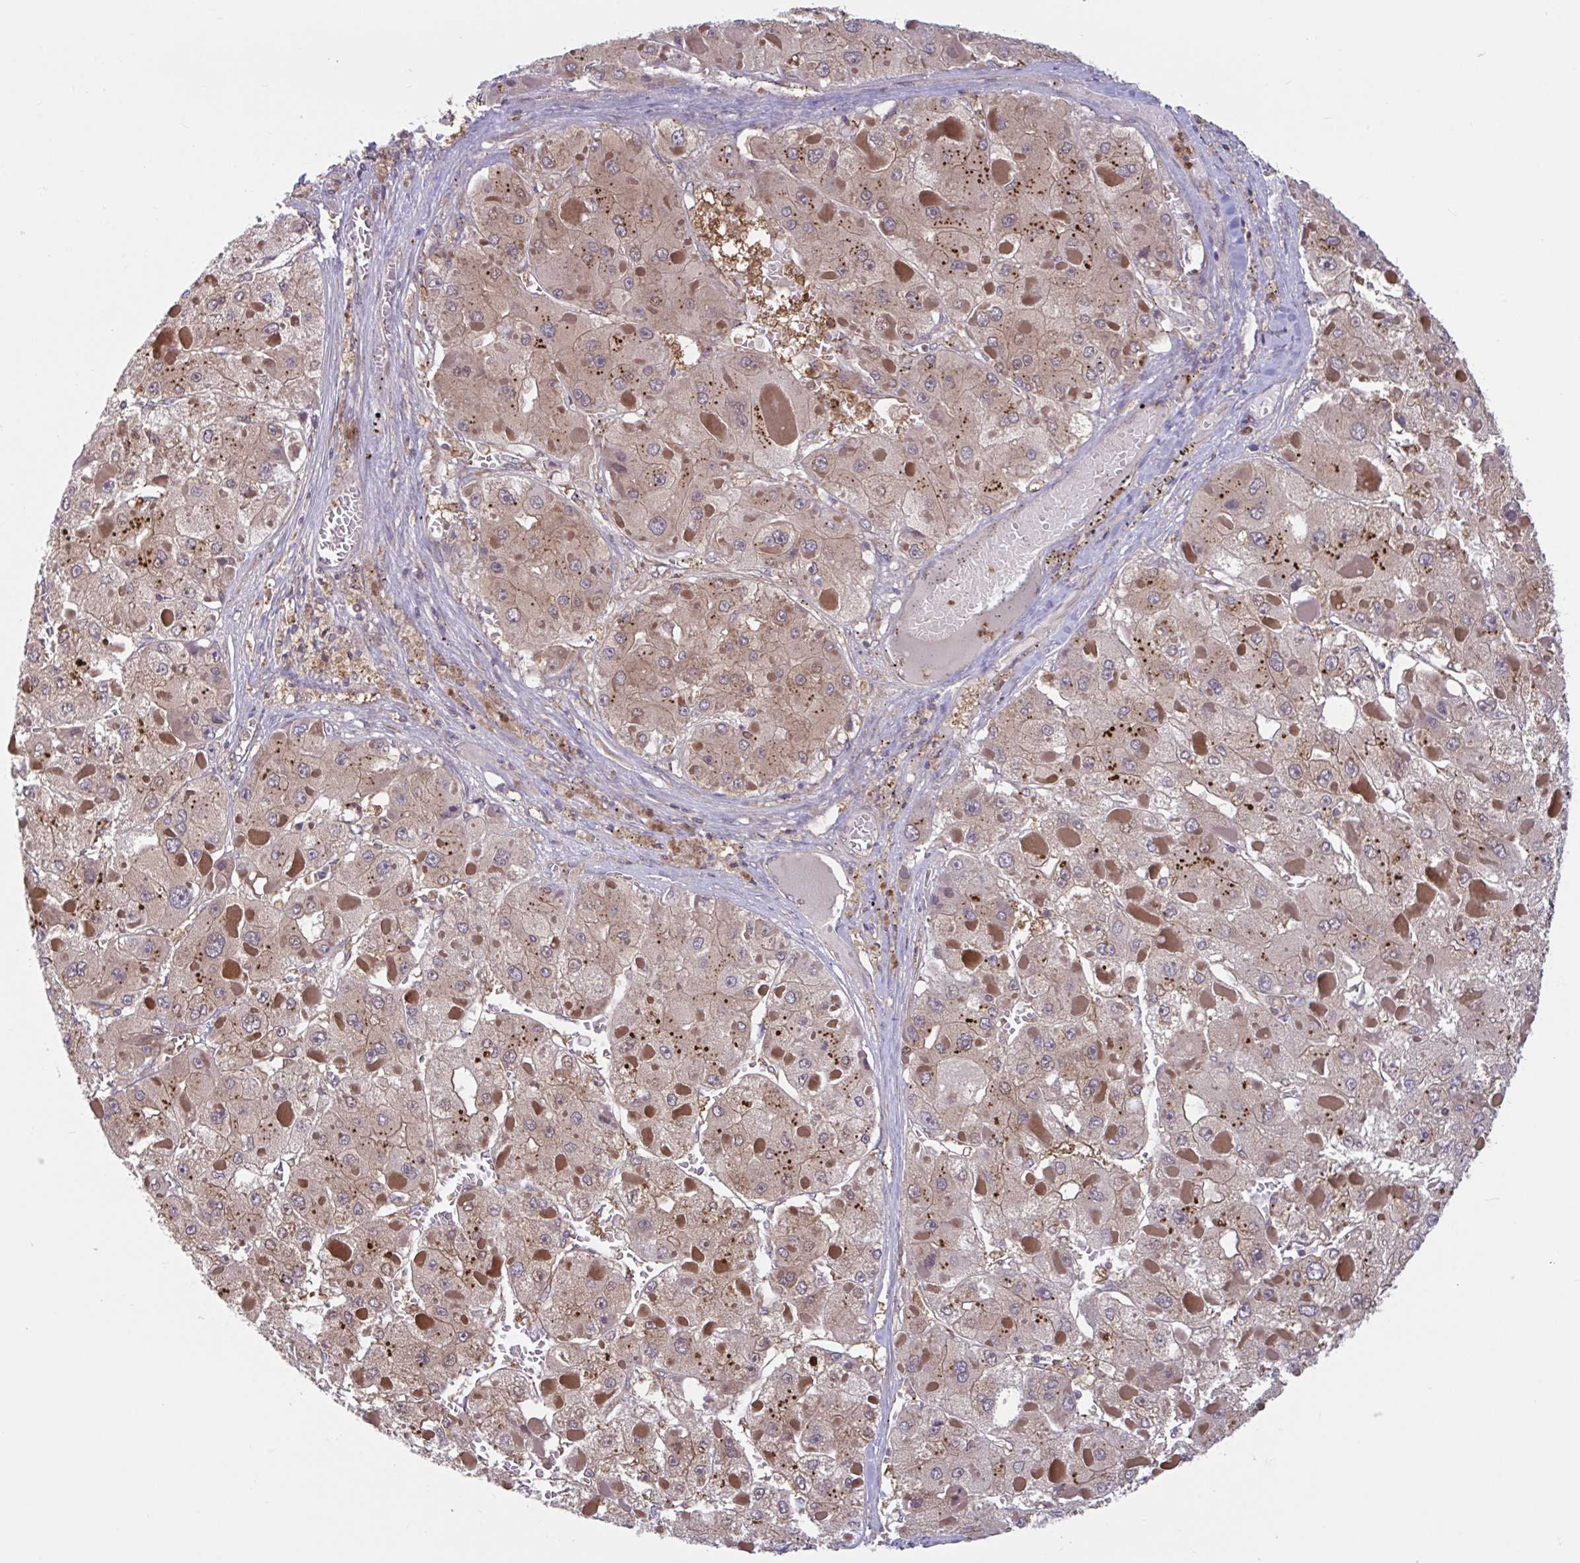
{"staining": {"intensity": "moderate", "quantity": ">75%", "location": "cytoplasmic/membranous"}, "tissue": "liver cancer", "cell_type": "Tumor cells", "image_type": "cancer", "snomed": [{"axis": "morphology", "description": "Carcinoma, Hepatocellular, NOS"}, {"axis": "topography", "description": "Liver"}], "caption": "Immunohistochemical staining of human hepatocellular carcinoma (liver) demonstrates moderate cytoplasmic/membranous protein expression in approximately >75% of tumor cells.", "gene": "LMNTD2", "patient": {"sex": "female", "age": 73}}